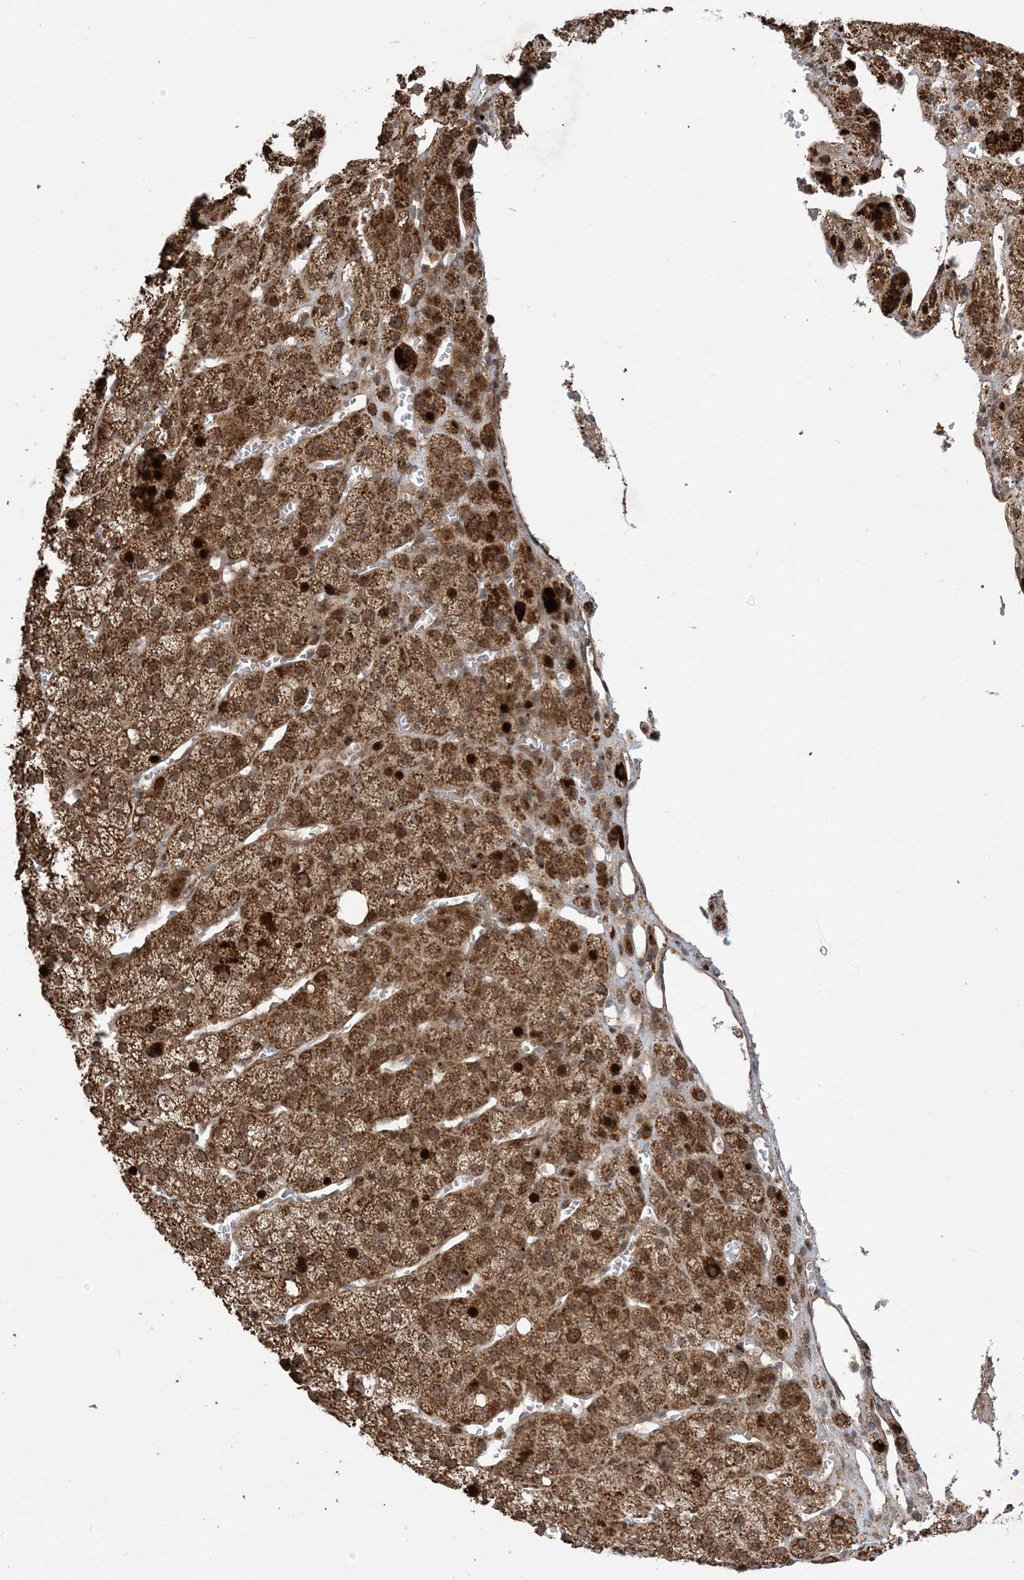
{"staining": {"intensity": "strong", "quantity": ">75%", "location": "cytoplasmic/membranous"}, "tissue": "adrenal gland", "cell_type": "Glandular cells", "image_type": "normal", "snomed": [{"axis": "morphology", "description": "Normal tissue, NOS"}, {"axis": "topography", "description": "Adrenal gland"}], "caption": "IHC histopathology image of normal adrenal gland stained for a protein (brown), which displays high levels of strong cytoplasmic/membranous expression in about >75% of glandular cells.", "gene": "FAM9B", "patient": {"sex": "female", "age": 57}}